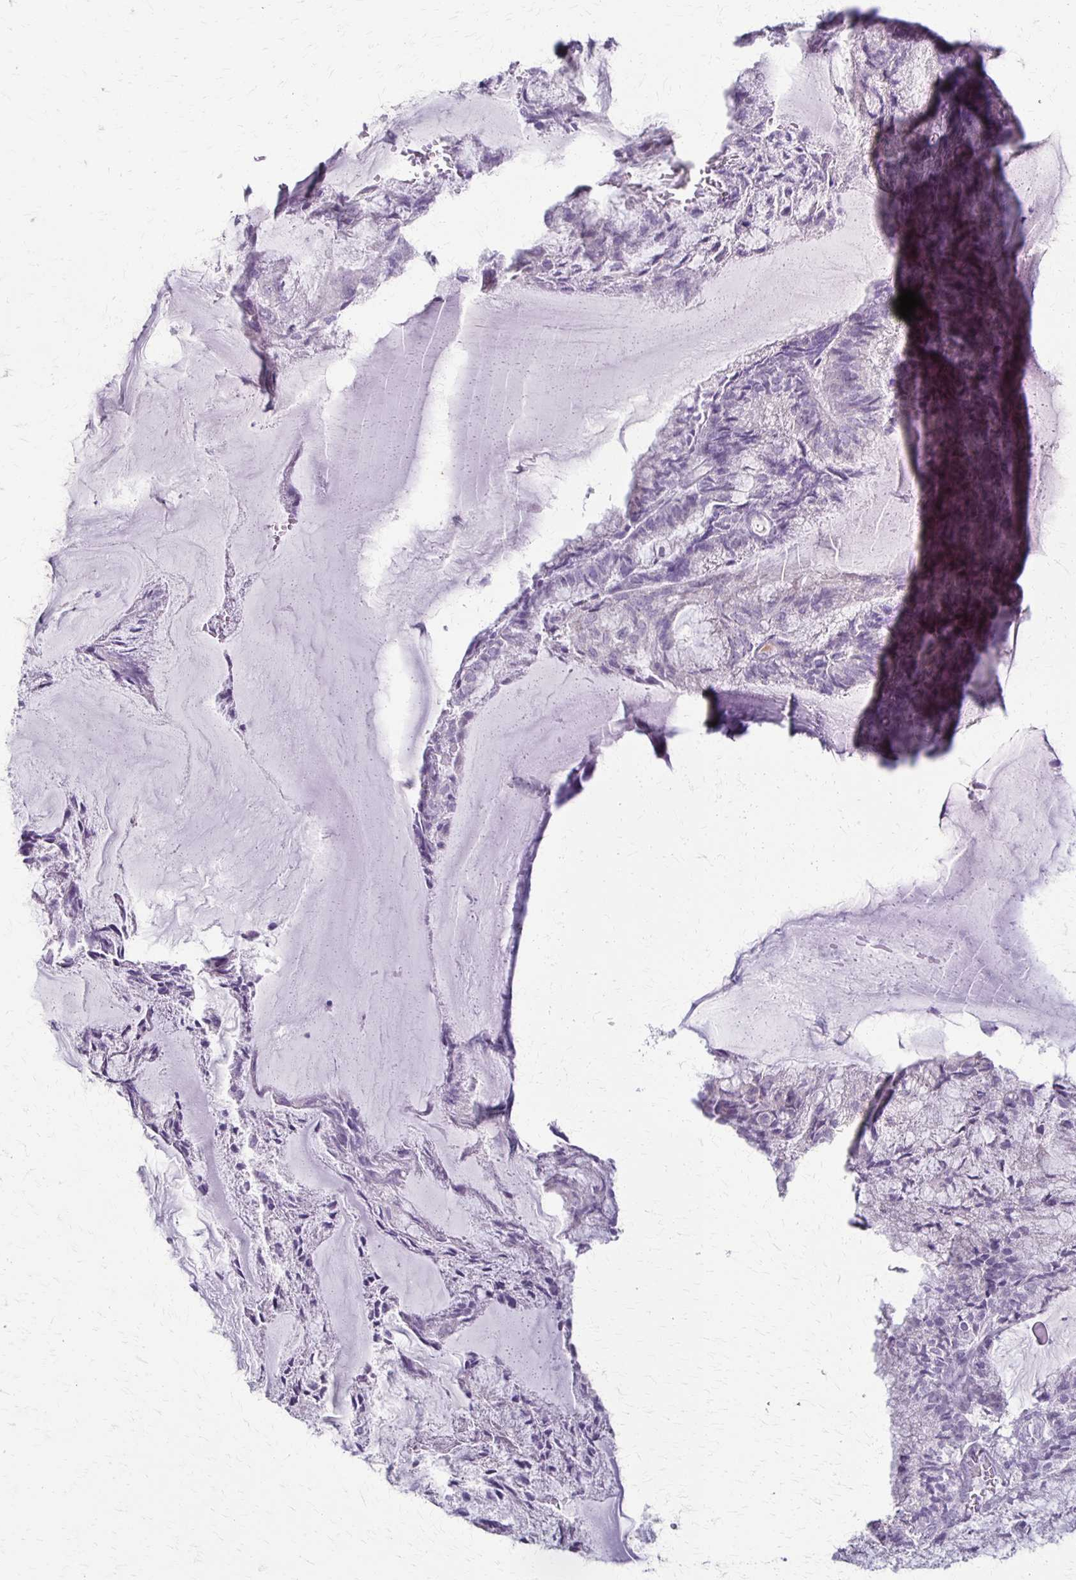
{"staining": {"intensity": "negative", "quantity": "none", "location": "none"}, "tissue": "endometrial cancer", "cell_type": "Tumor cells", "image_type": "cancer", "snomed": [{"axis": "morphology", "description": "Carcinoma, NOS"}, {"axis": "topography", "description": "Endometrium"}], "caption": "DAB immunohistochemical staining of human endometrial cancer reveals no significant positivity in tumor cells.", "gene": "SLC35E2B", "patient": {"sex": "female", "age": 62}}